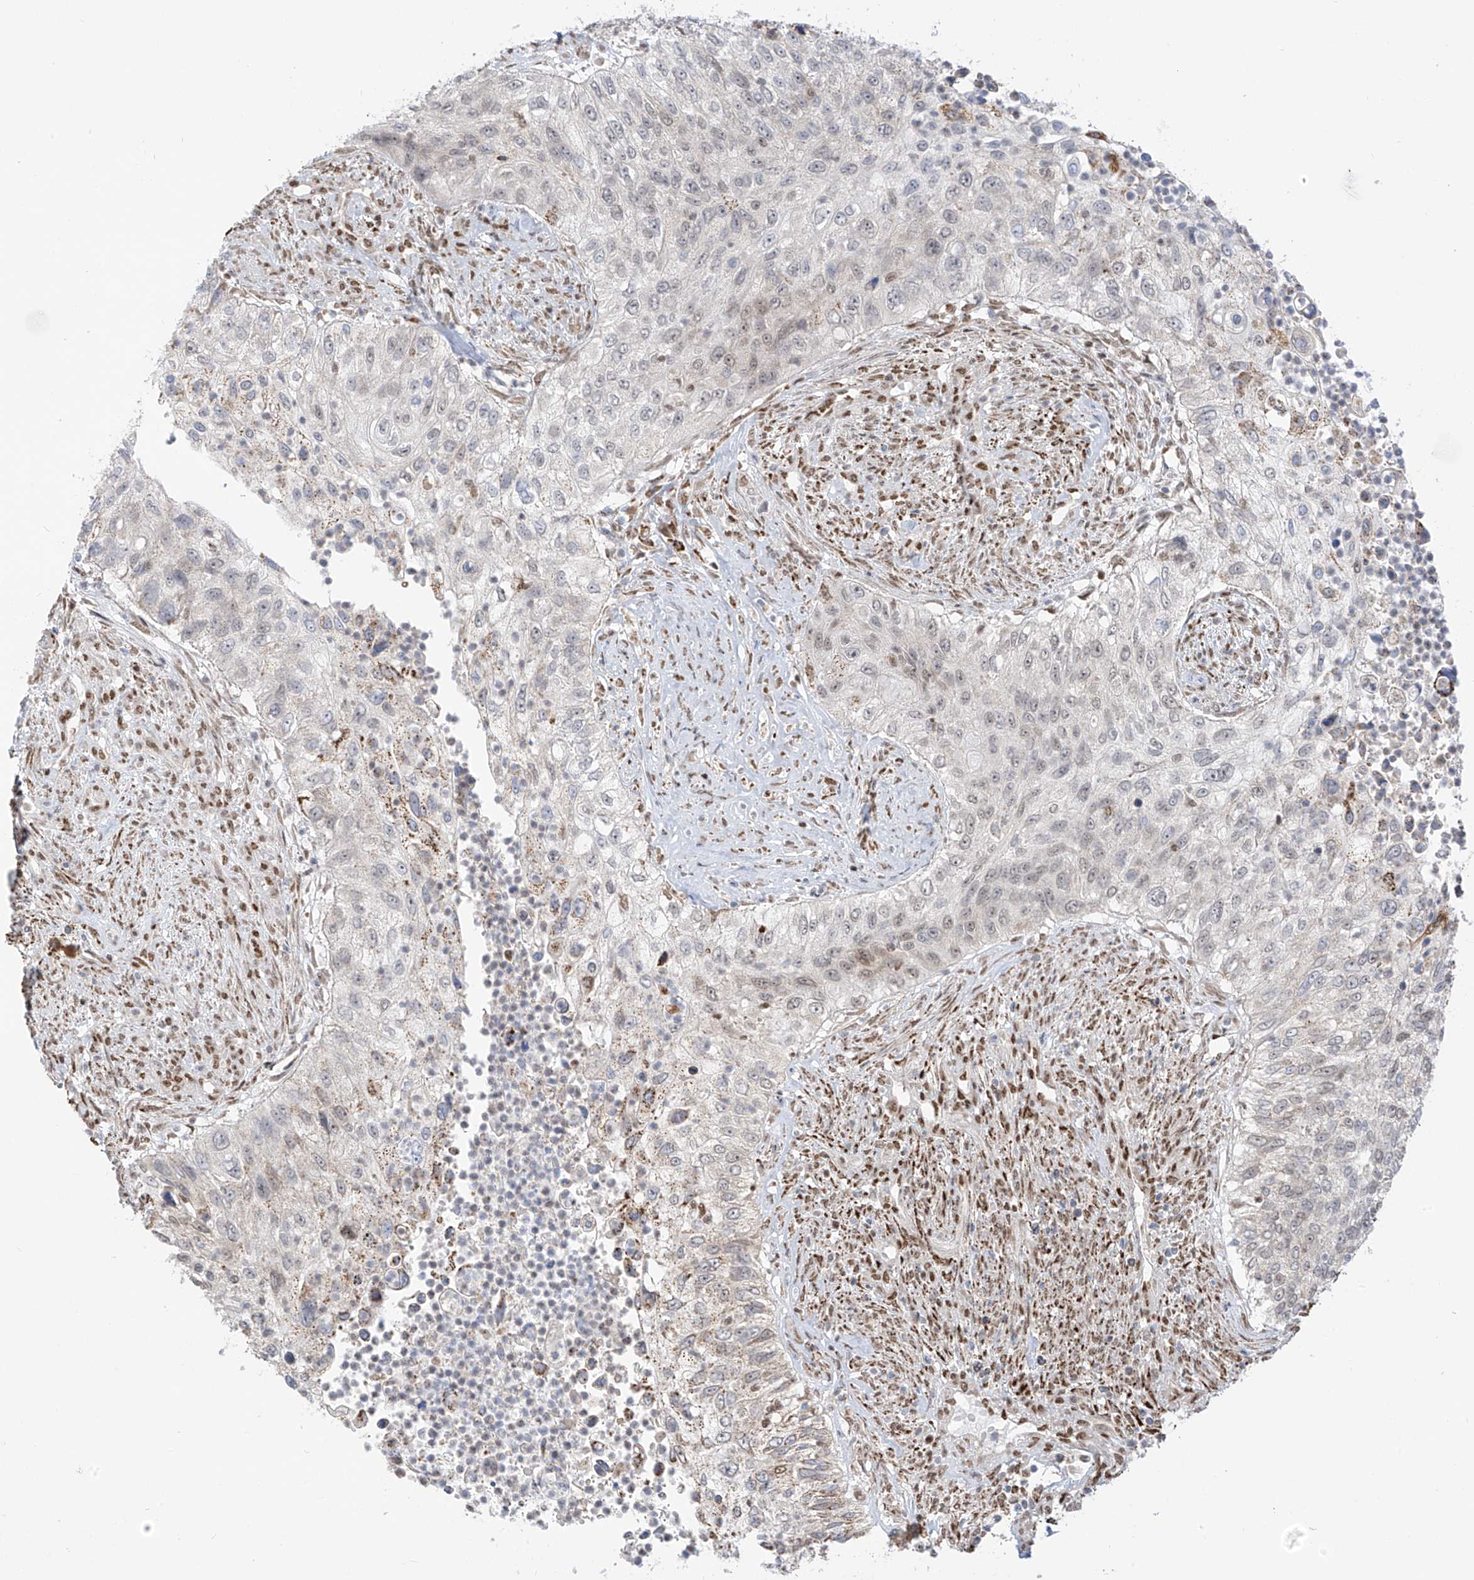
{"staining": {"intensity": "negative", "quantity": "none", "location": "none"}, "tissue": "urothelial cancer", "cell_type": "Tumor cells", "image_type": "cancer", "snomed": [{"axis": "morphology", "description": "Urothelial carcinoma, High grade"}, {"axis": "topography", "description": "Urinary bladder"}], "caption": "A high-resolution micrograph shows immunohistochemistry (IHC) staining of urothelial cancer, which displays no significant expression in tumor cells.", "gene": "PM20D2", "patient": {"sex": "female", "age": 60}}